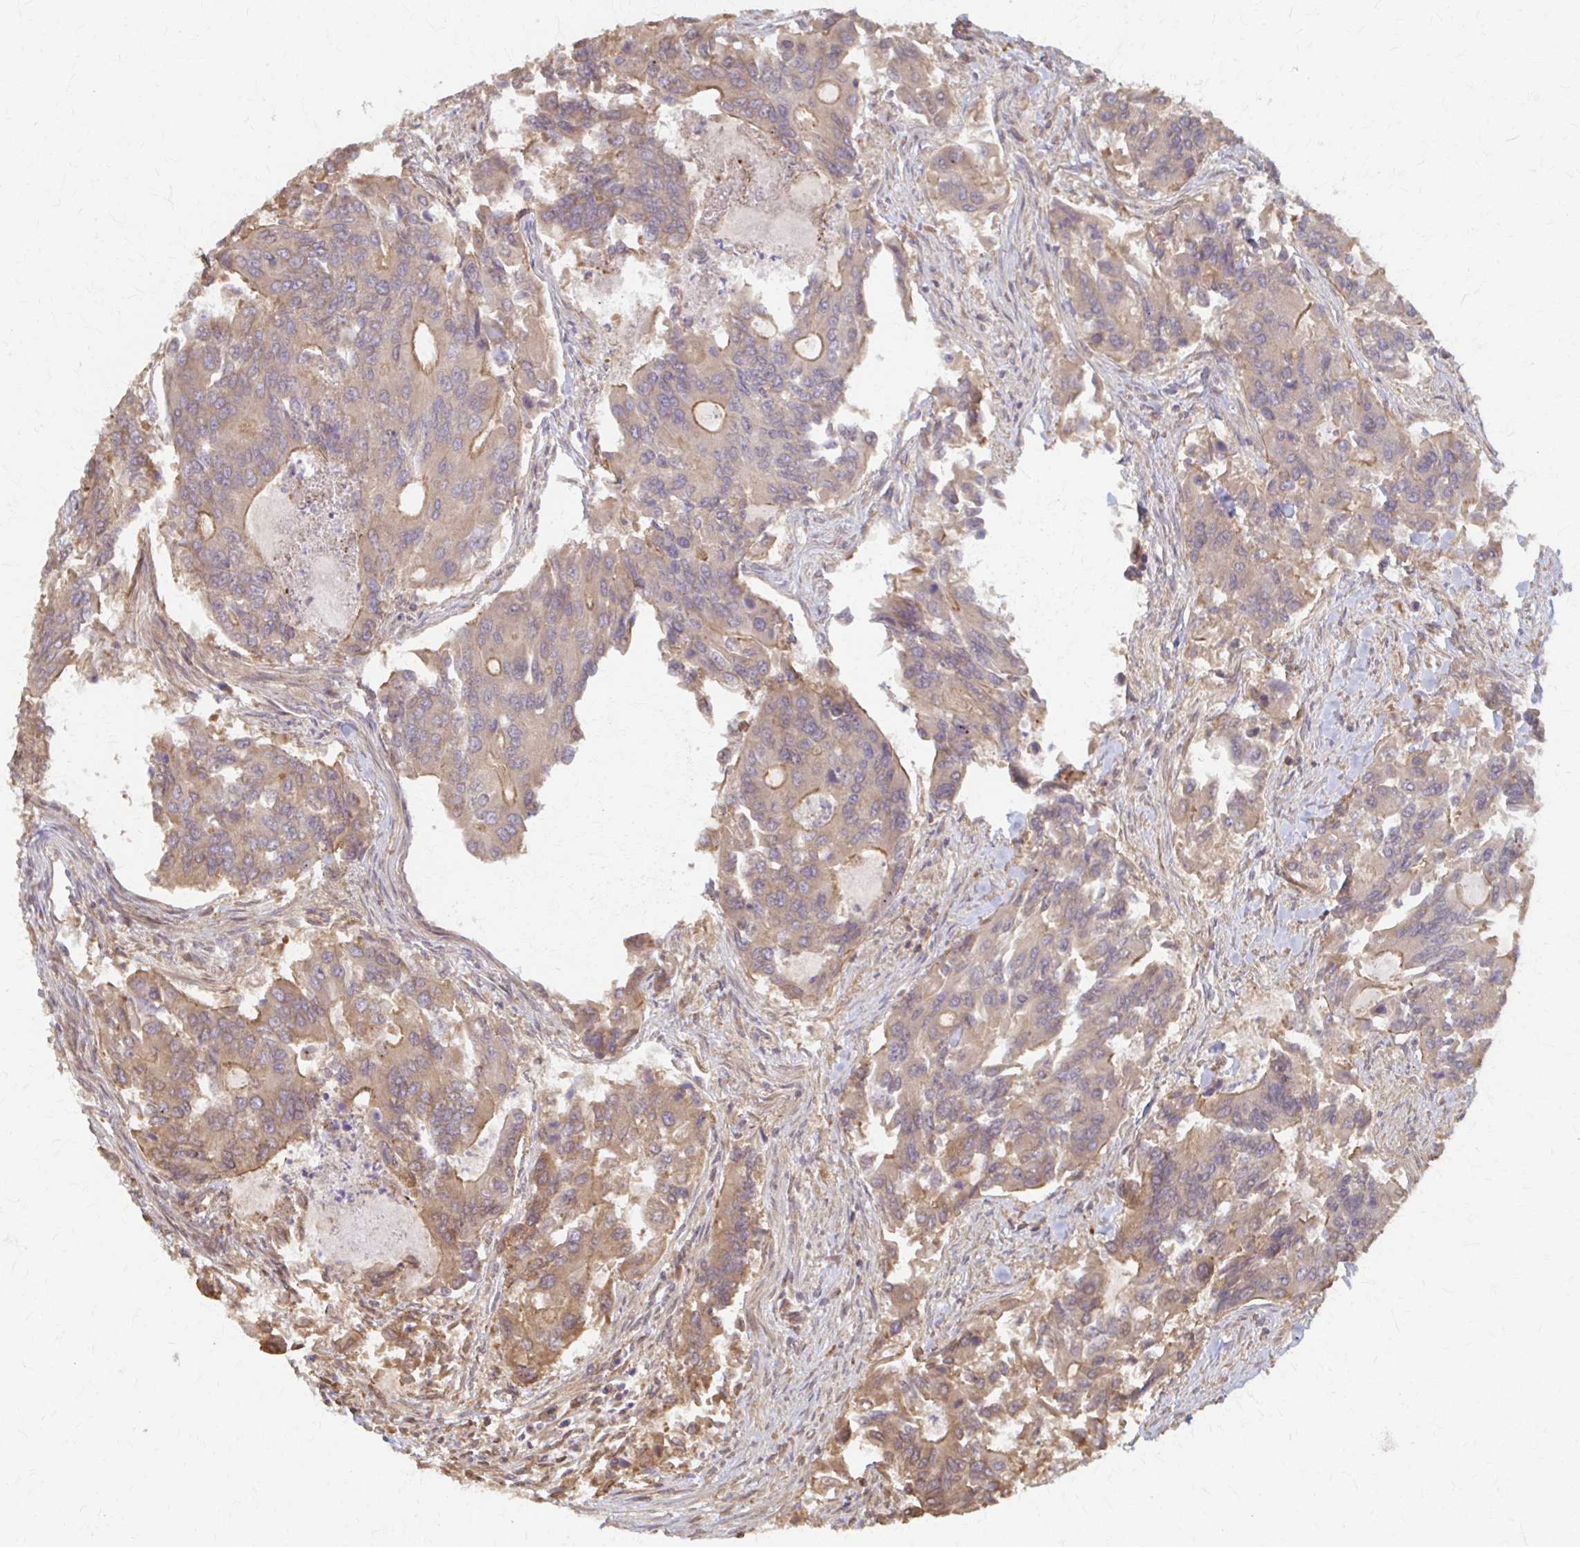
{"staining": {"intensity": "moderate", "quantity": ">75%", "location": "cytoplasmic/membranous"}, "tissue": "colorectal cancer", "cell_type": "Tumor cells", "image_type": "cancer", "snomed": [{"axis": "morphology", "description": "Adenocarcinoma, NOS"}, {"axis": "topography", "description": "Colon"}], "caption": "Colorectal cancer stained with a brown dye reveals moderate cytoplasmic/membranous positive positivity in approximately >75% of tumor cells.", "gene": "ARHGAP35", "patient": {"sex": "female", "age": 67}}